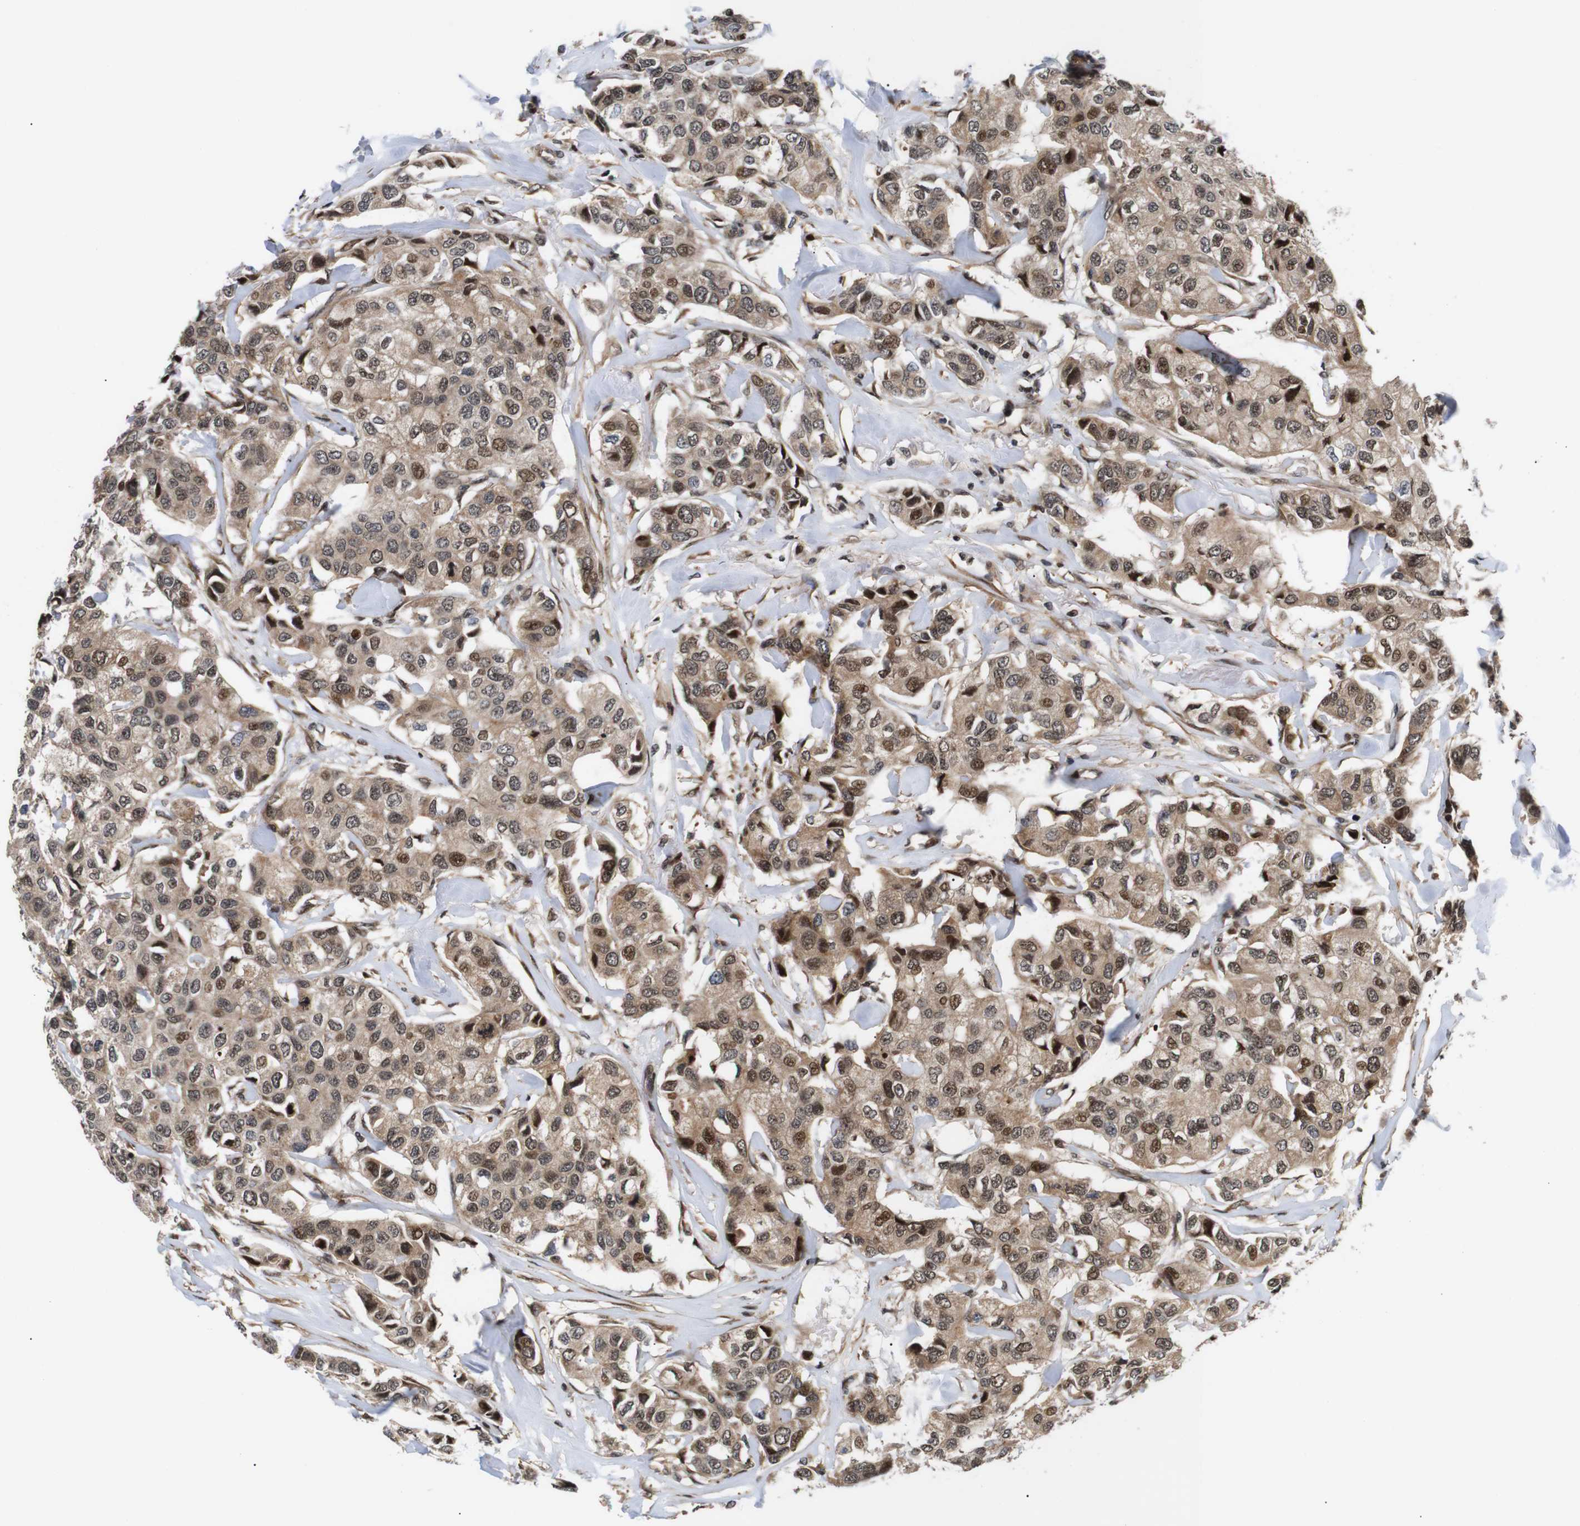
{"staining": {"intensity": "moderate", "quantity": ">75%", "location": "cytoplasmic/membranous,nuclear"}, "tissue": "breast cancer", "cell_type": "Tumor cells", "image_type": "cancer", "snomed": [{"axis": "morphology", "description": "Duct carcinoma"}, {"axis": "topography", "description": "Breast"}], "caption": "Human breast cancer (intraductal carcinoma) stained for a protein (brown) reveals moderate cytoplasmic/membranous and nuclear positive positivity in about >75% of tumor cells.", "gene": "KIF23", "patient": {"sex": "female", "age": 80}}